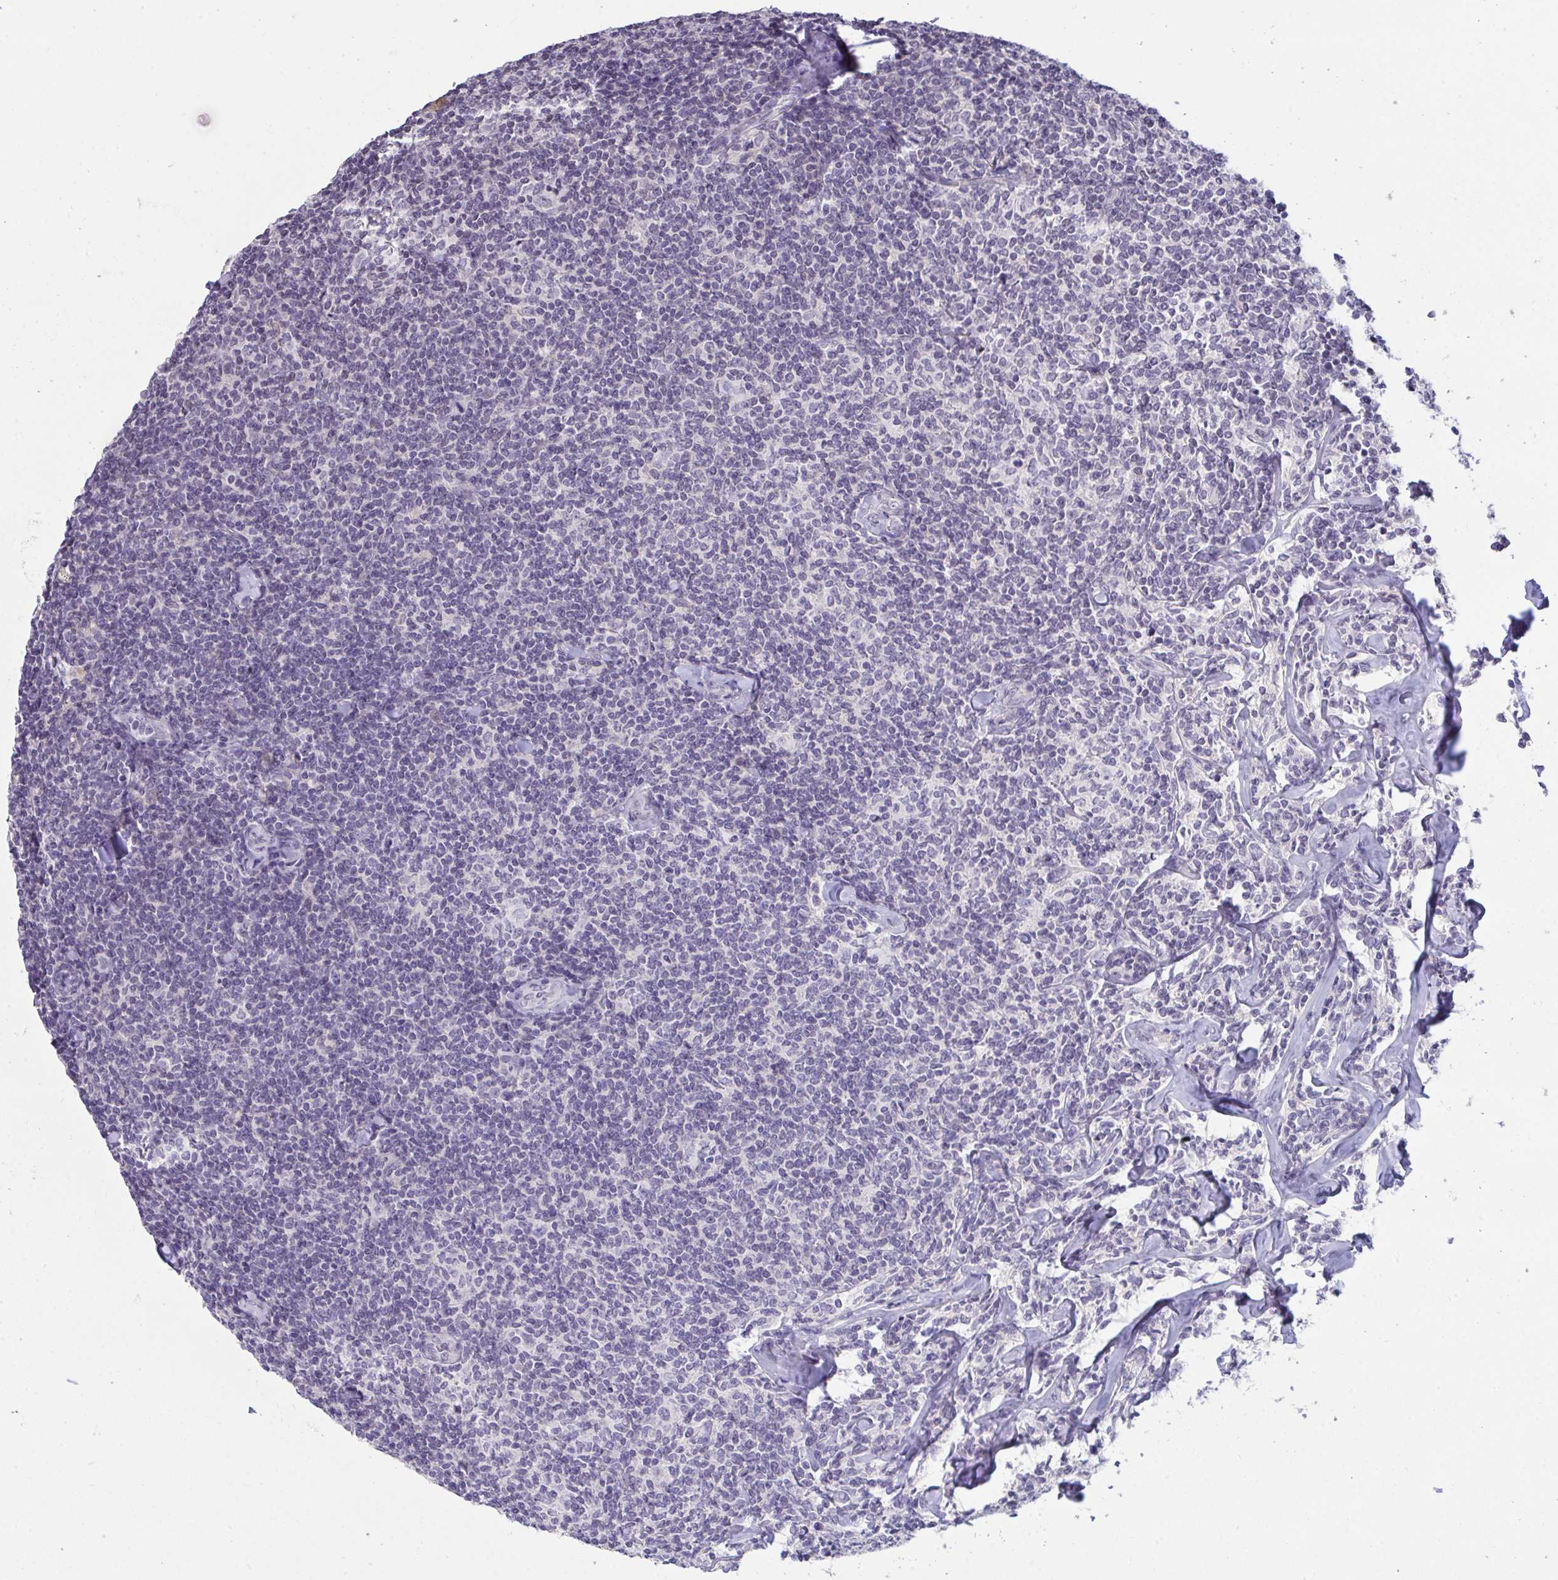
{"staining": {"intensity": "negative", "quantity": "none", "location": "none"}, "tissue": "lymphoma", "cell_type": "Tumor cells", "image_type": "cancer", "snomed": [{"axis": "morphology", "description": "Malignant lymphoma, non-Hodgkin's type, Low grade"}, {"axis": "topography", "description": "Lymph node"}], "caption": "Histopathology image shows no protein expression in tumor cells of malignant lymphoma, non-Hodgkin's type (low-grade) tissue.", "gene": "ATP6V0D2", "patient": {"sex": "female", "age": 56}}